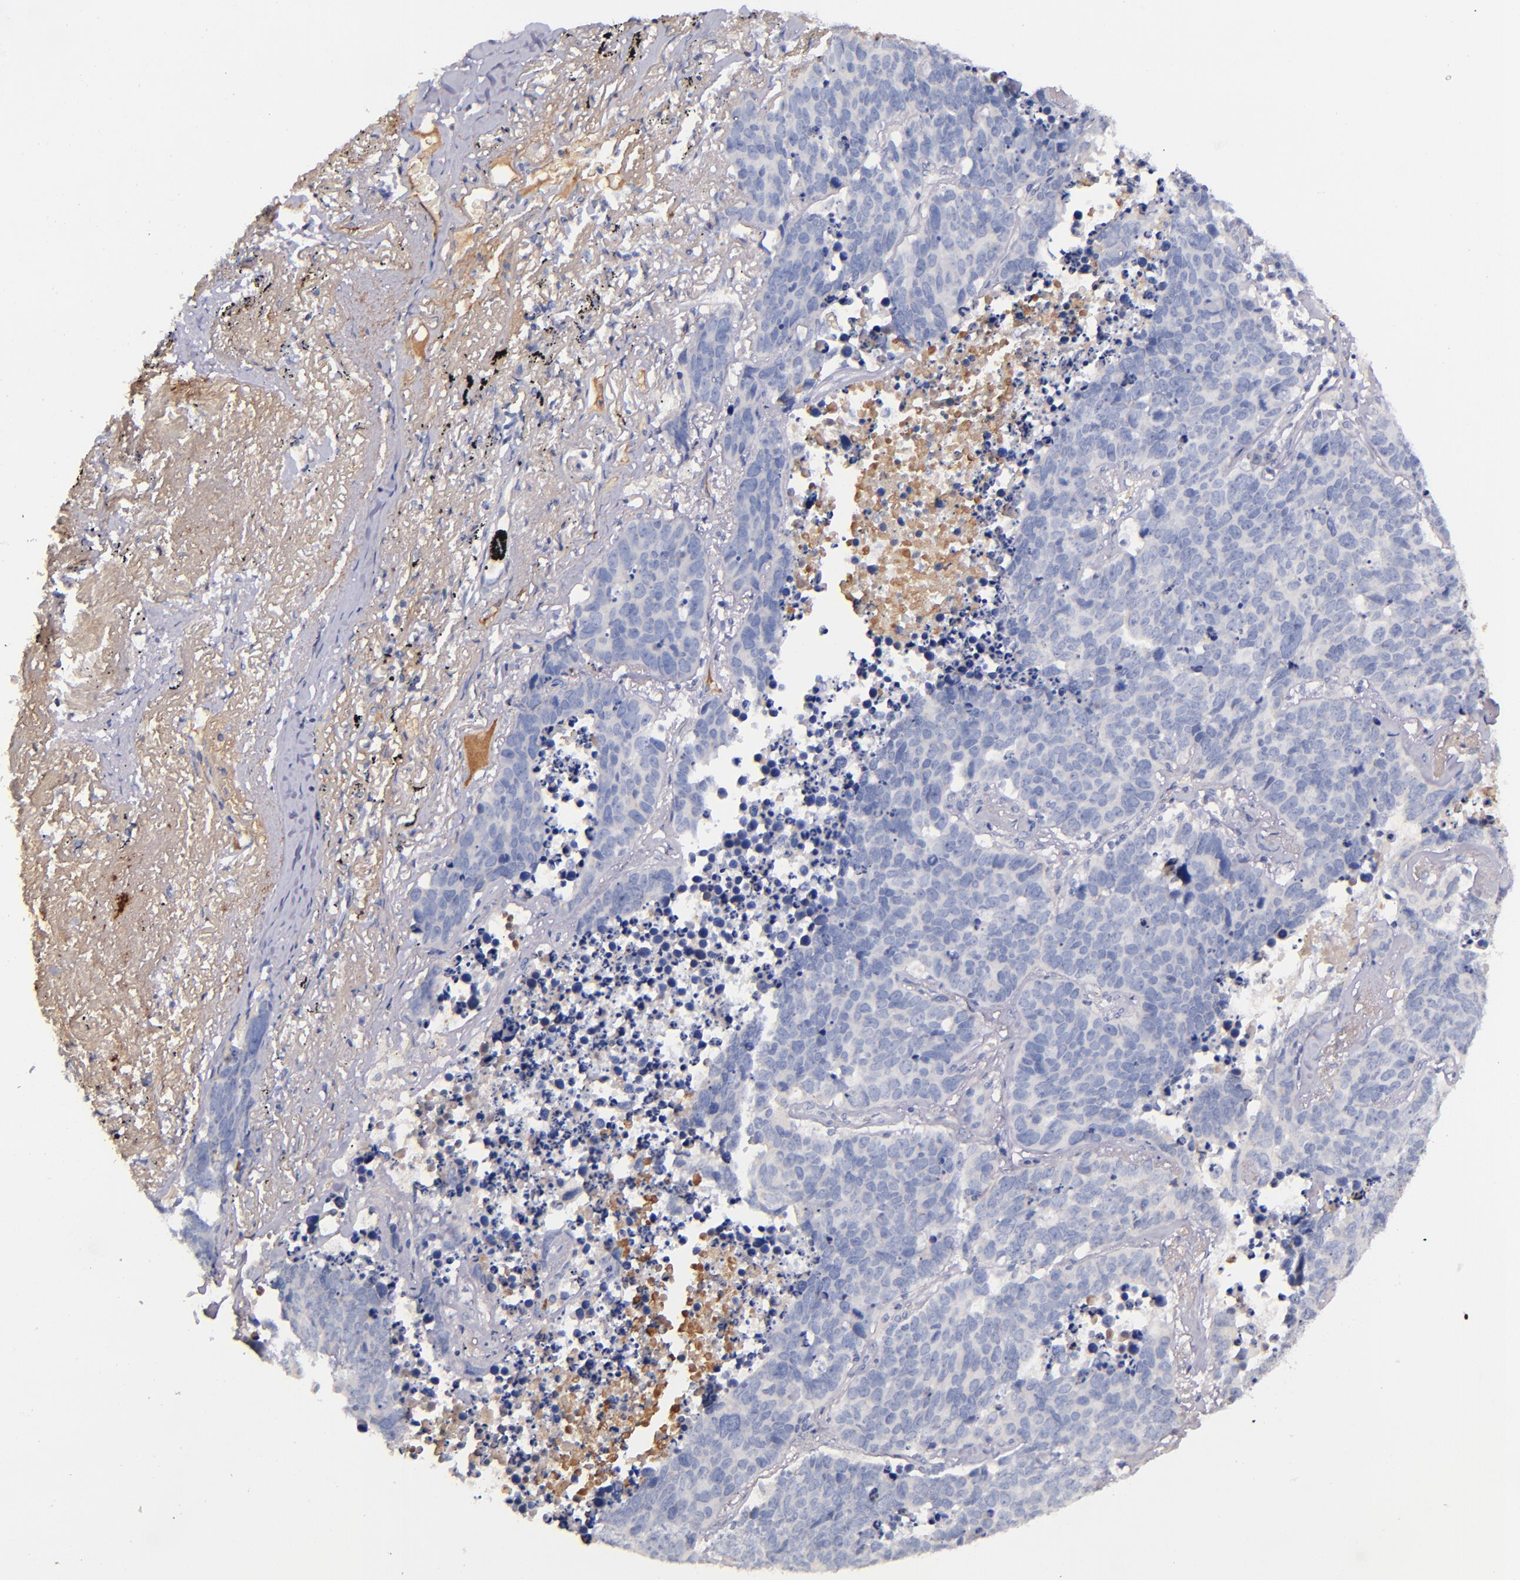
{"staining": {"intensity": "negative", "quantity": "none", "location": "none"}, "tissue": "lung cancer", "cell_type": "Tumor cells", "image_type": "cancer", "snomed": [{"axis": "morphology", "description": "Carcinoid, malignant, NOS"}, {"axis": "topography", "description": "Lung"}], "caption": "This is a histopathology image of IHC staining of carcinoid (malignant) (lung), which shows no expression in tumor cells.", "gene": "KNG1", "patient": {"sex": "male", "age": 60}}